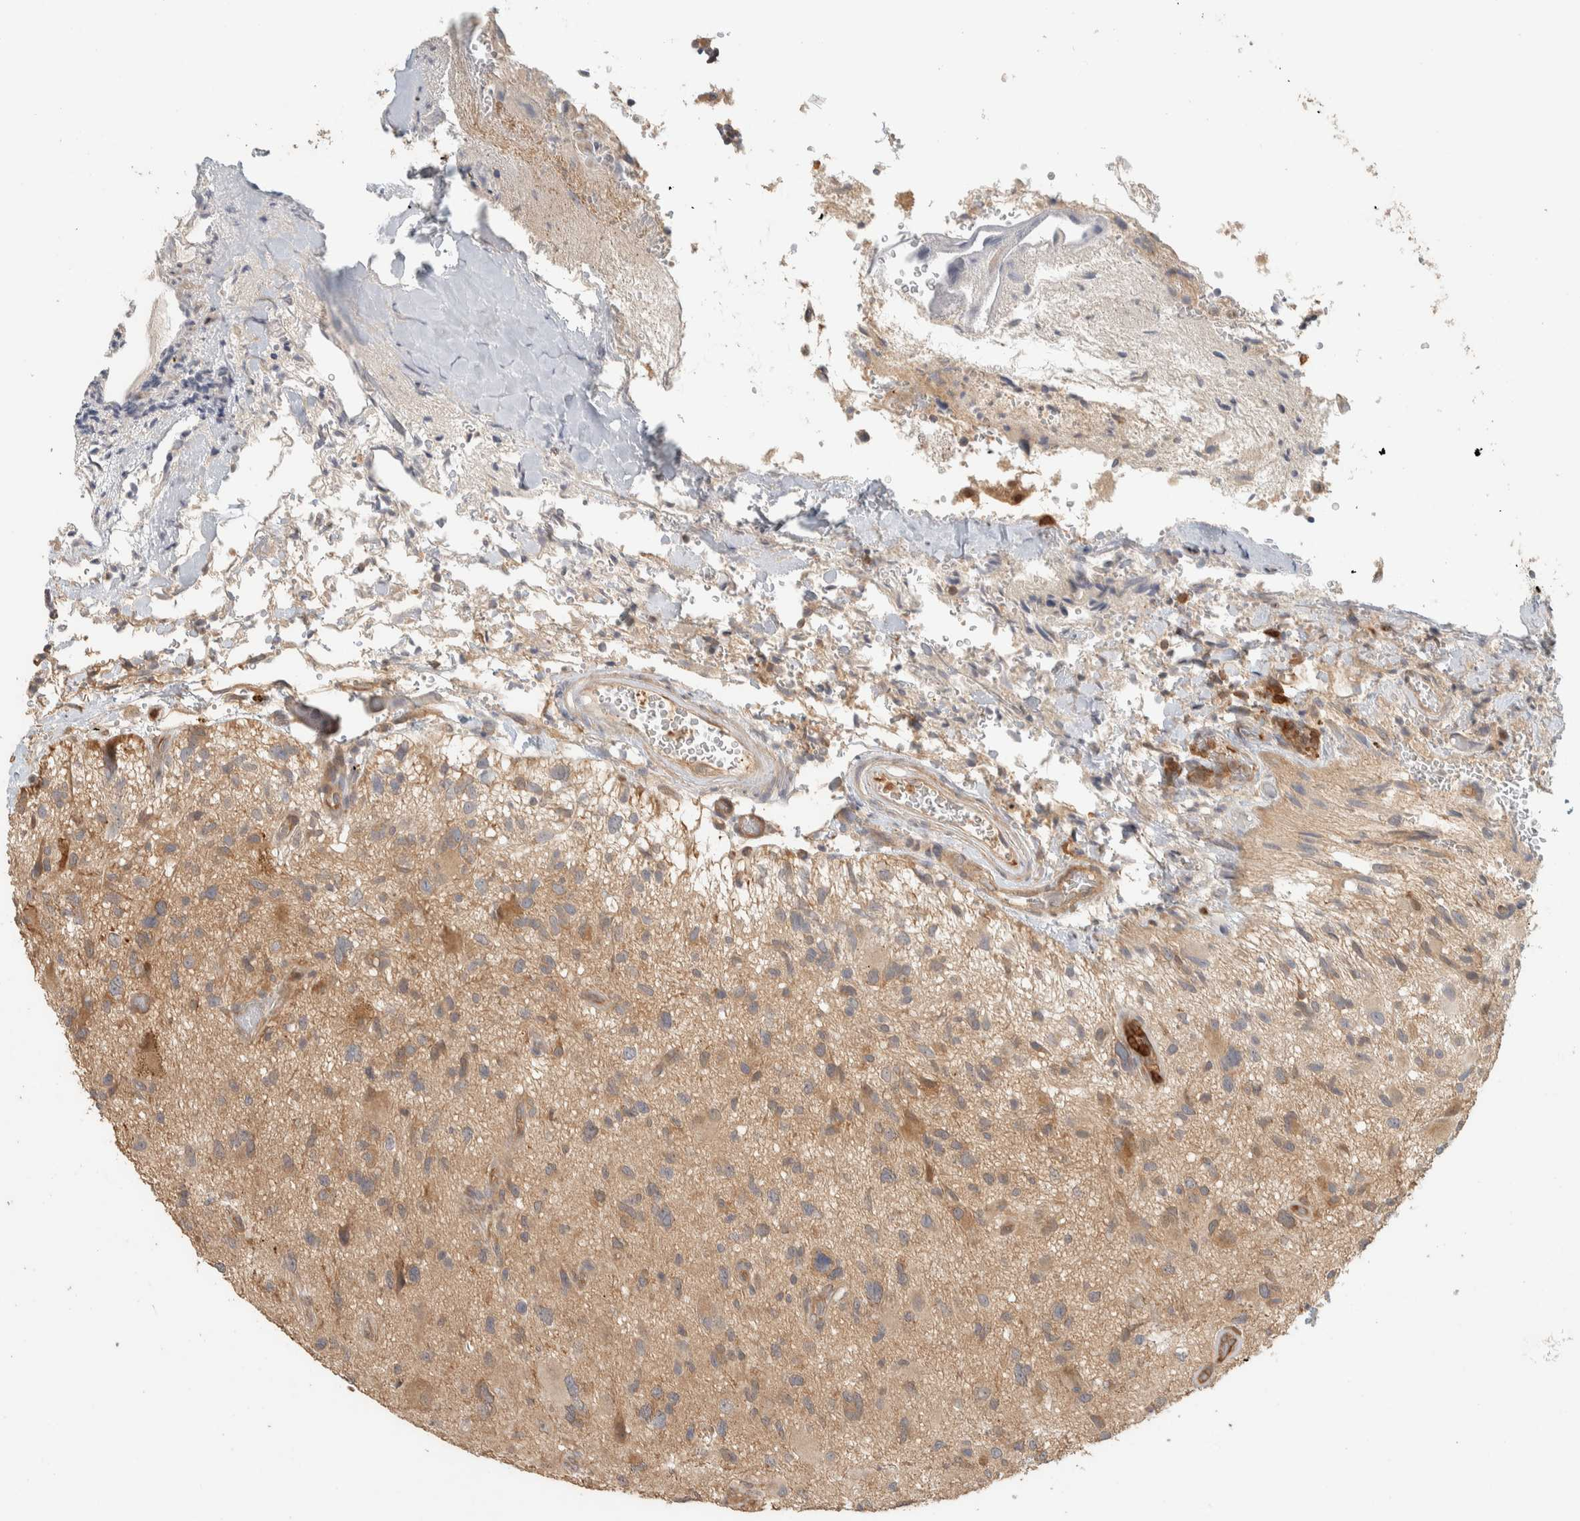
{"staining": {"intensity": "moderate", "quantity": "25%-75%", "location": "cytoplasmic/membranous"}, "tissue": "glioma", "cell_type": "Tumor cells", "image_type": "cancer", "snomed": [{"axis": "morphology", "description": "Glioma, malignant, High grade"}, {"axis": "topography", "description": "Brain"}], "caption": "Protein expression analysis of malignant glioma (high-grade) shows moderate cytoplasmic/membranous staining in about 25%-75% of tumor cells.", "gene": "ADSS2", "patient": {"sex": "male", "age": 33}}